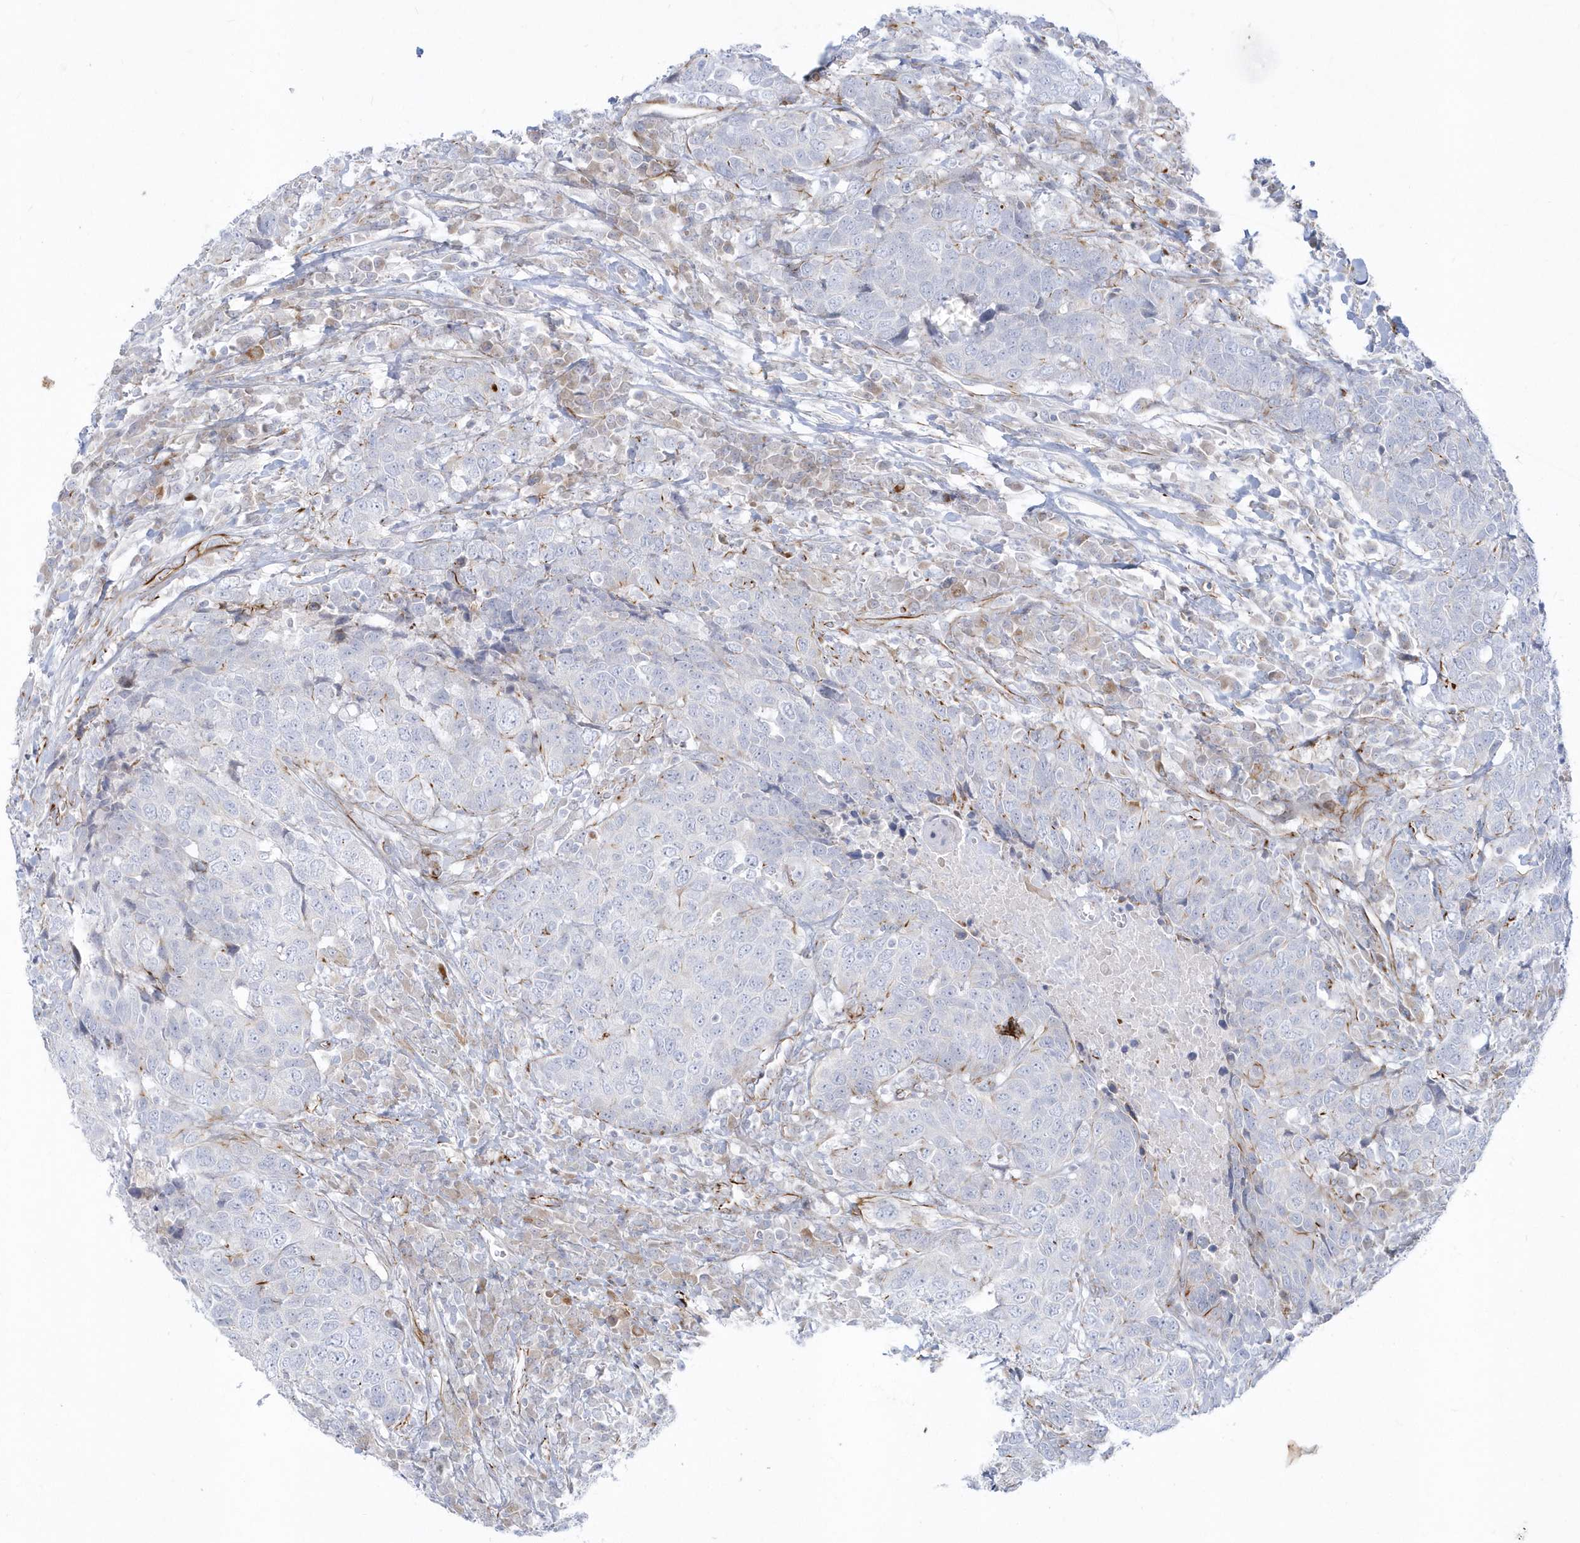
{"staining": {"intensity": "negative", "quantity": "none", "location": "none"}, "tissue": "head and neck cancer", "cell_type": "Tumor cells", "image_type": "cancer", "snomed": [{"axis": "morphology", "description": "Squamous cell carcinoma, NOS"}, {"axis": "topography", "description": "Head-Neck"}], "caption": "An IHC photomicrograph of head and neck cancer is shown. There is no staining in tumor cells of head and neck cancer.", "gene": "PPIL6", "patient": {"sex": "male", "age": 66}}